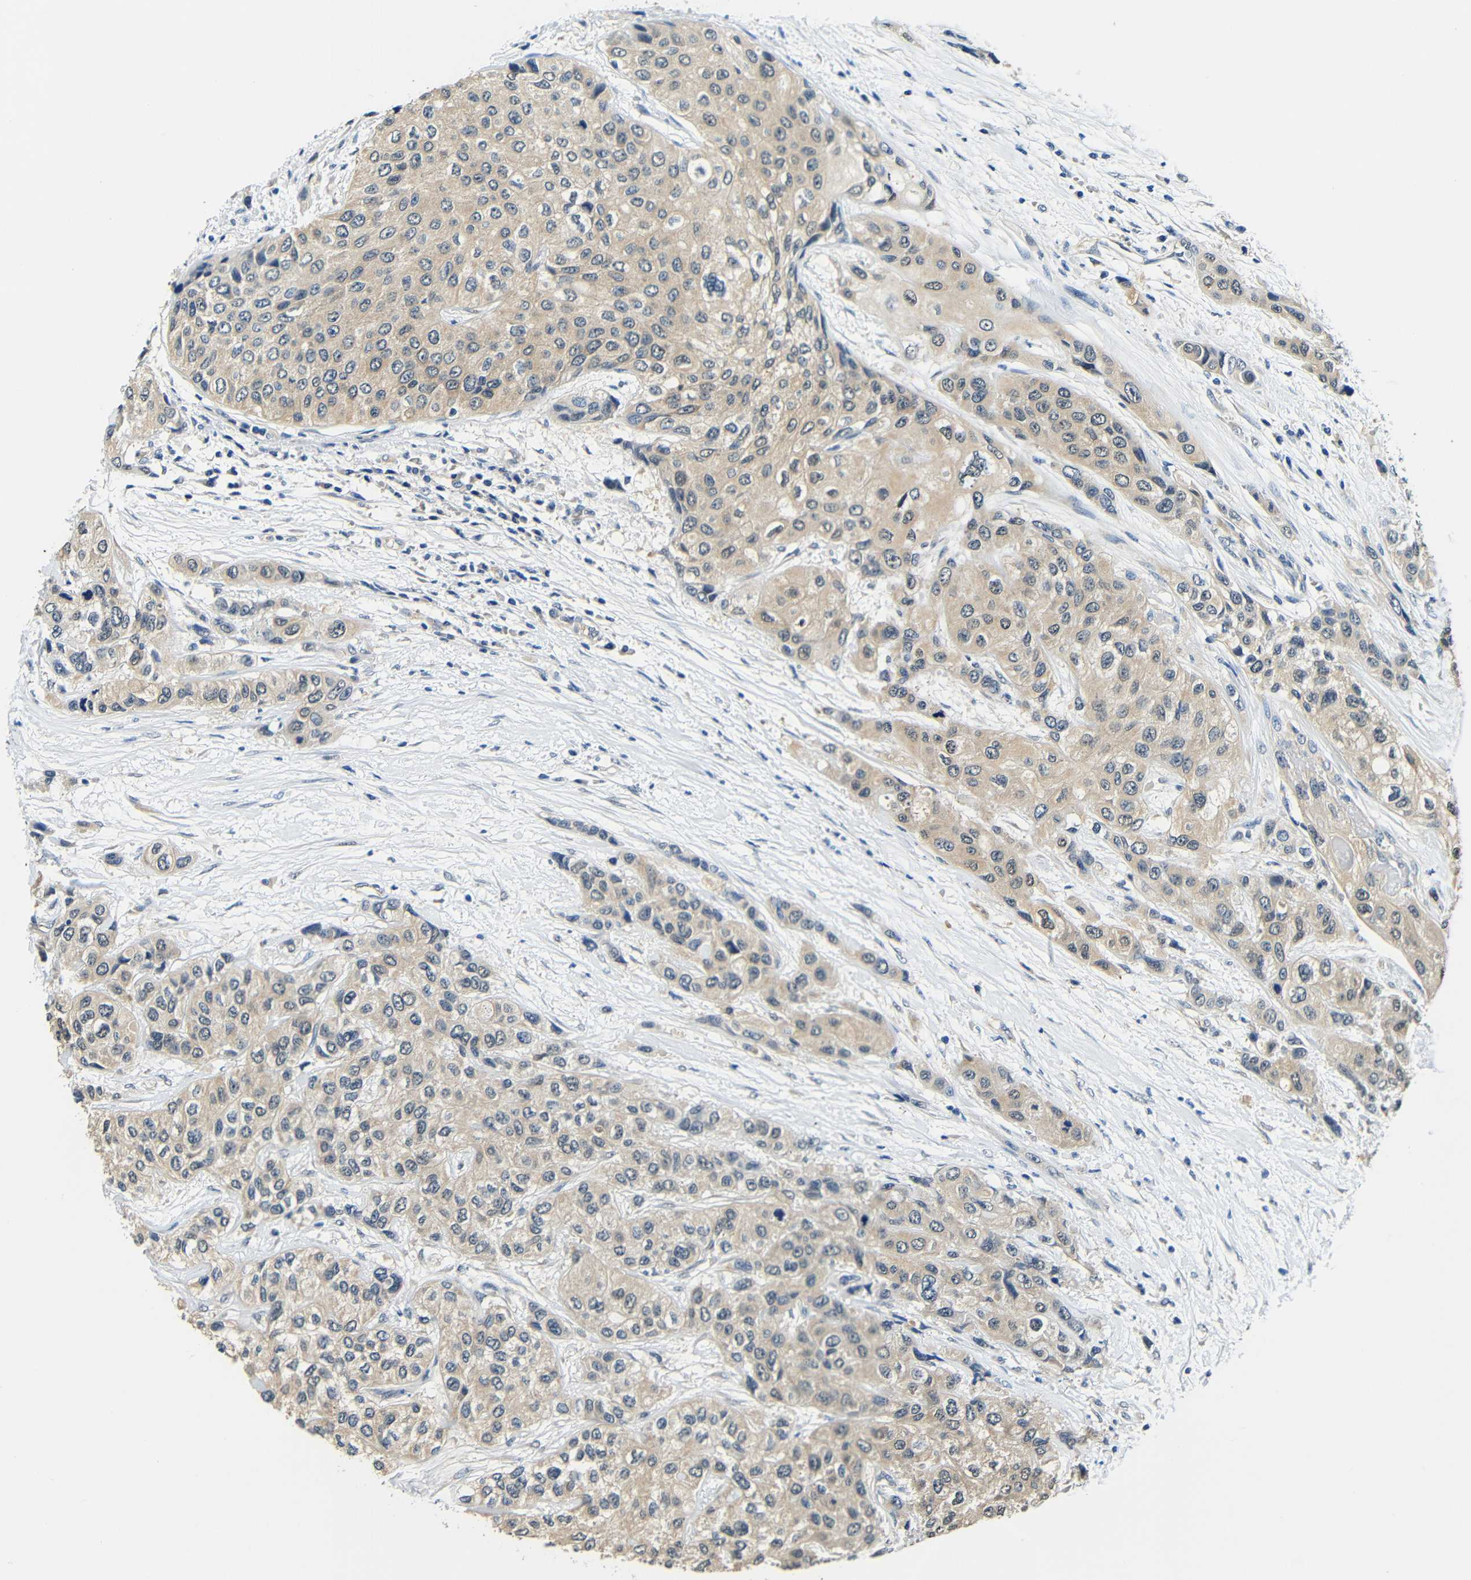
{"staining": {"intensity": "weak", "quantity": "25%-75%", "location": "cytoplasmic/membranous,nuclear"}, "tissue": "urothelial cancer", "cell_type": "Tumor cells", "image_type": "cancer", "snomed": [{"axis": "morphology", "description": "Urothelial carcinoma, High grade"}, {"axis": "topography", "description": "Urinary bladder"}], "caption": "This is a histology image of immunohistochemistry staining of urothelial carcinoma (high-grade), which shows weak staining in the cytoplasmic/membranous and nuclear of tumor cells.", "gene": "ADAP1", "patient": {"sex": "female", "age": 56}}